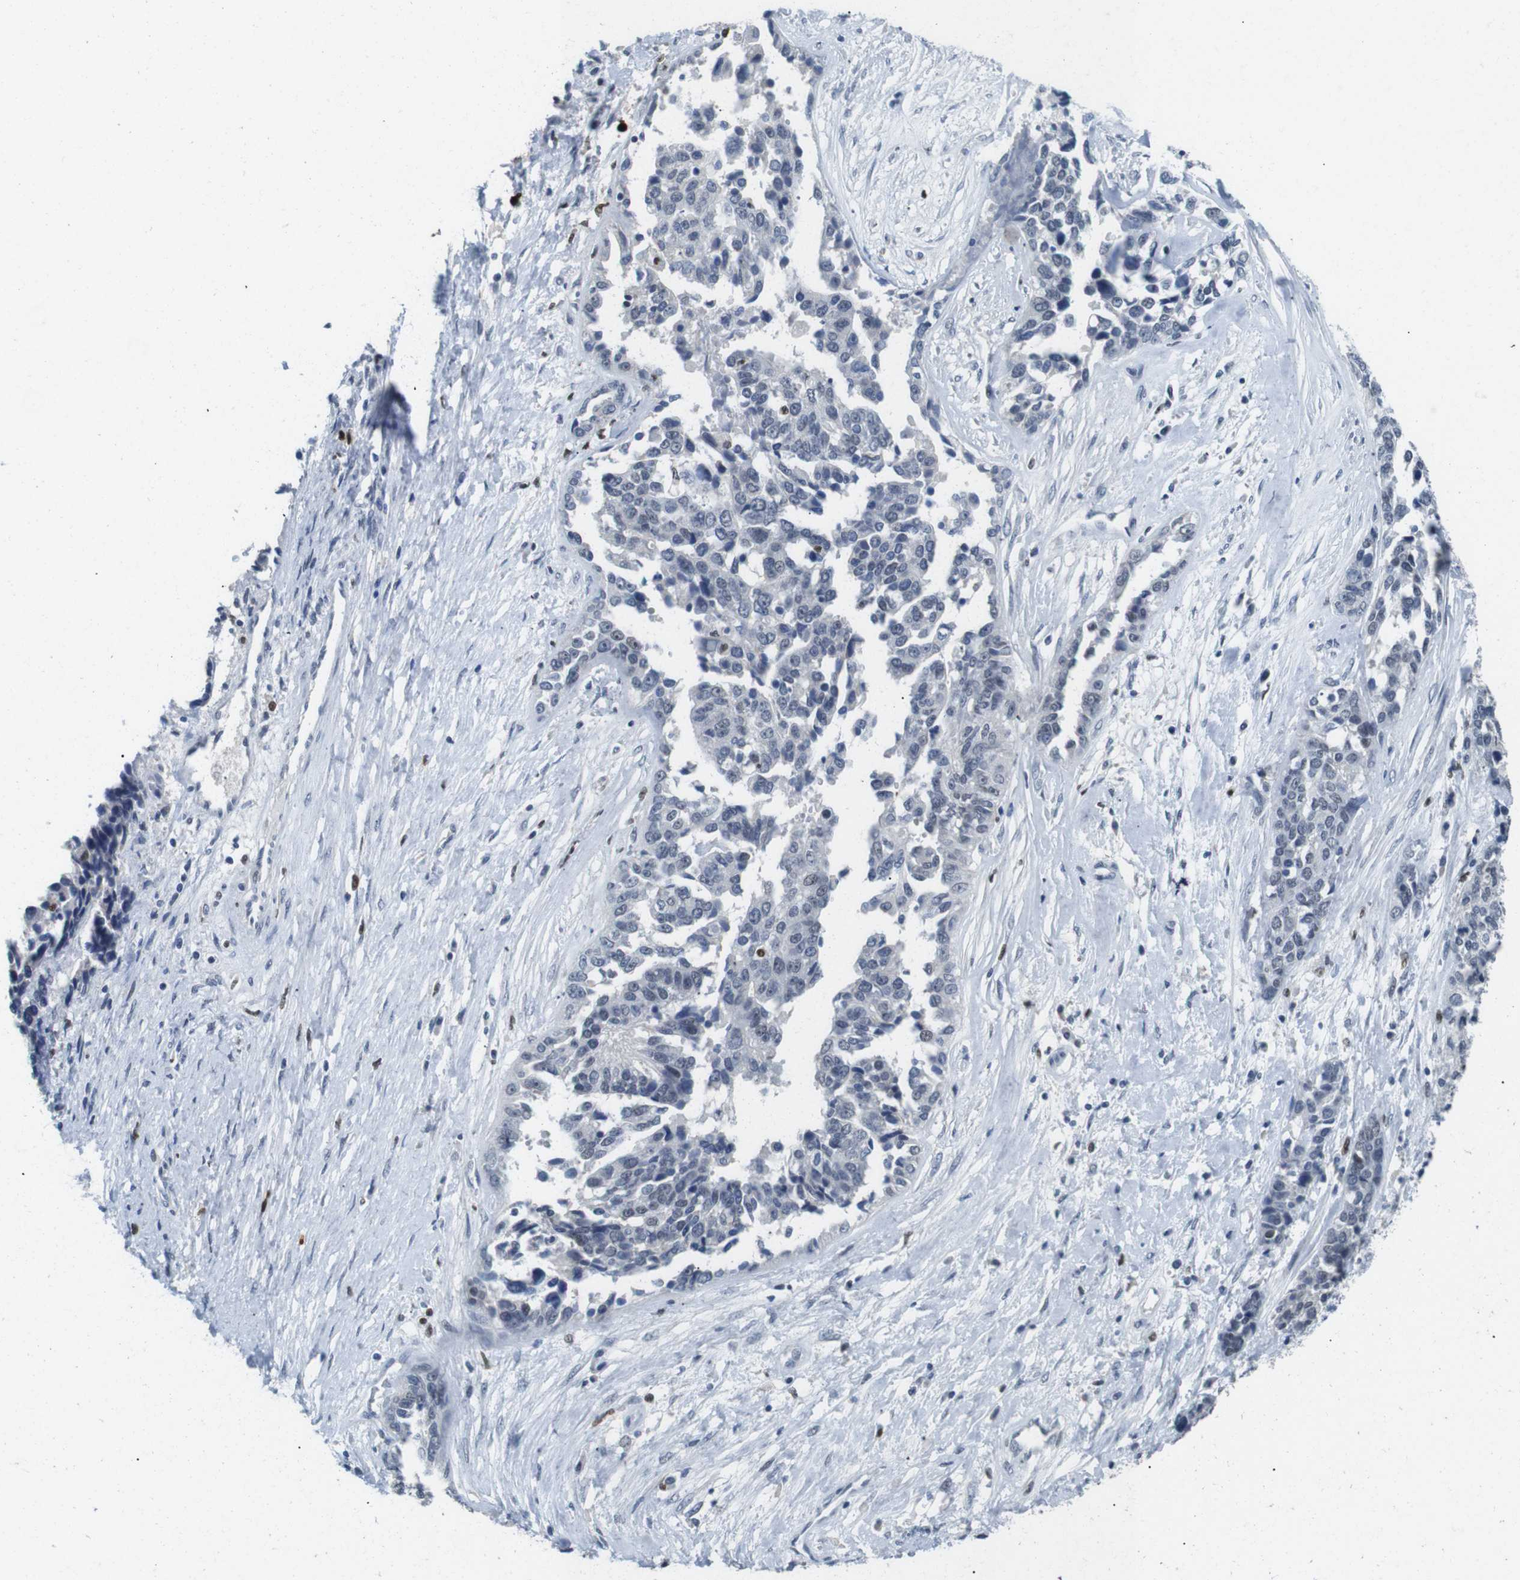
{"staining": {"intensity": "negative", "quantity": "none", "location": "none"}, "tissue": "ovarian cancer", "cell_type": "Tumor cells", "image_type": "cancer", "snomed": [{"axis": "morphology", "description": "Cystadenocarcinoma, serous, NOS"}, {"axis": "topography", "description": "Ovary"}], "caption": "Protein analysis of ovarian cancer displays no significant expression in tumor cells.", "gene": "IRF8", "patient": {"sex": "female", "age": 44}}